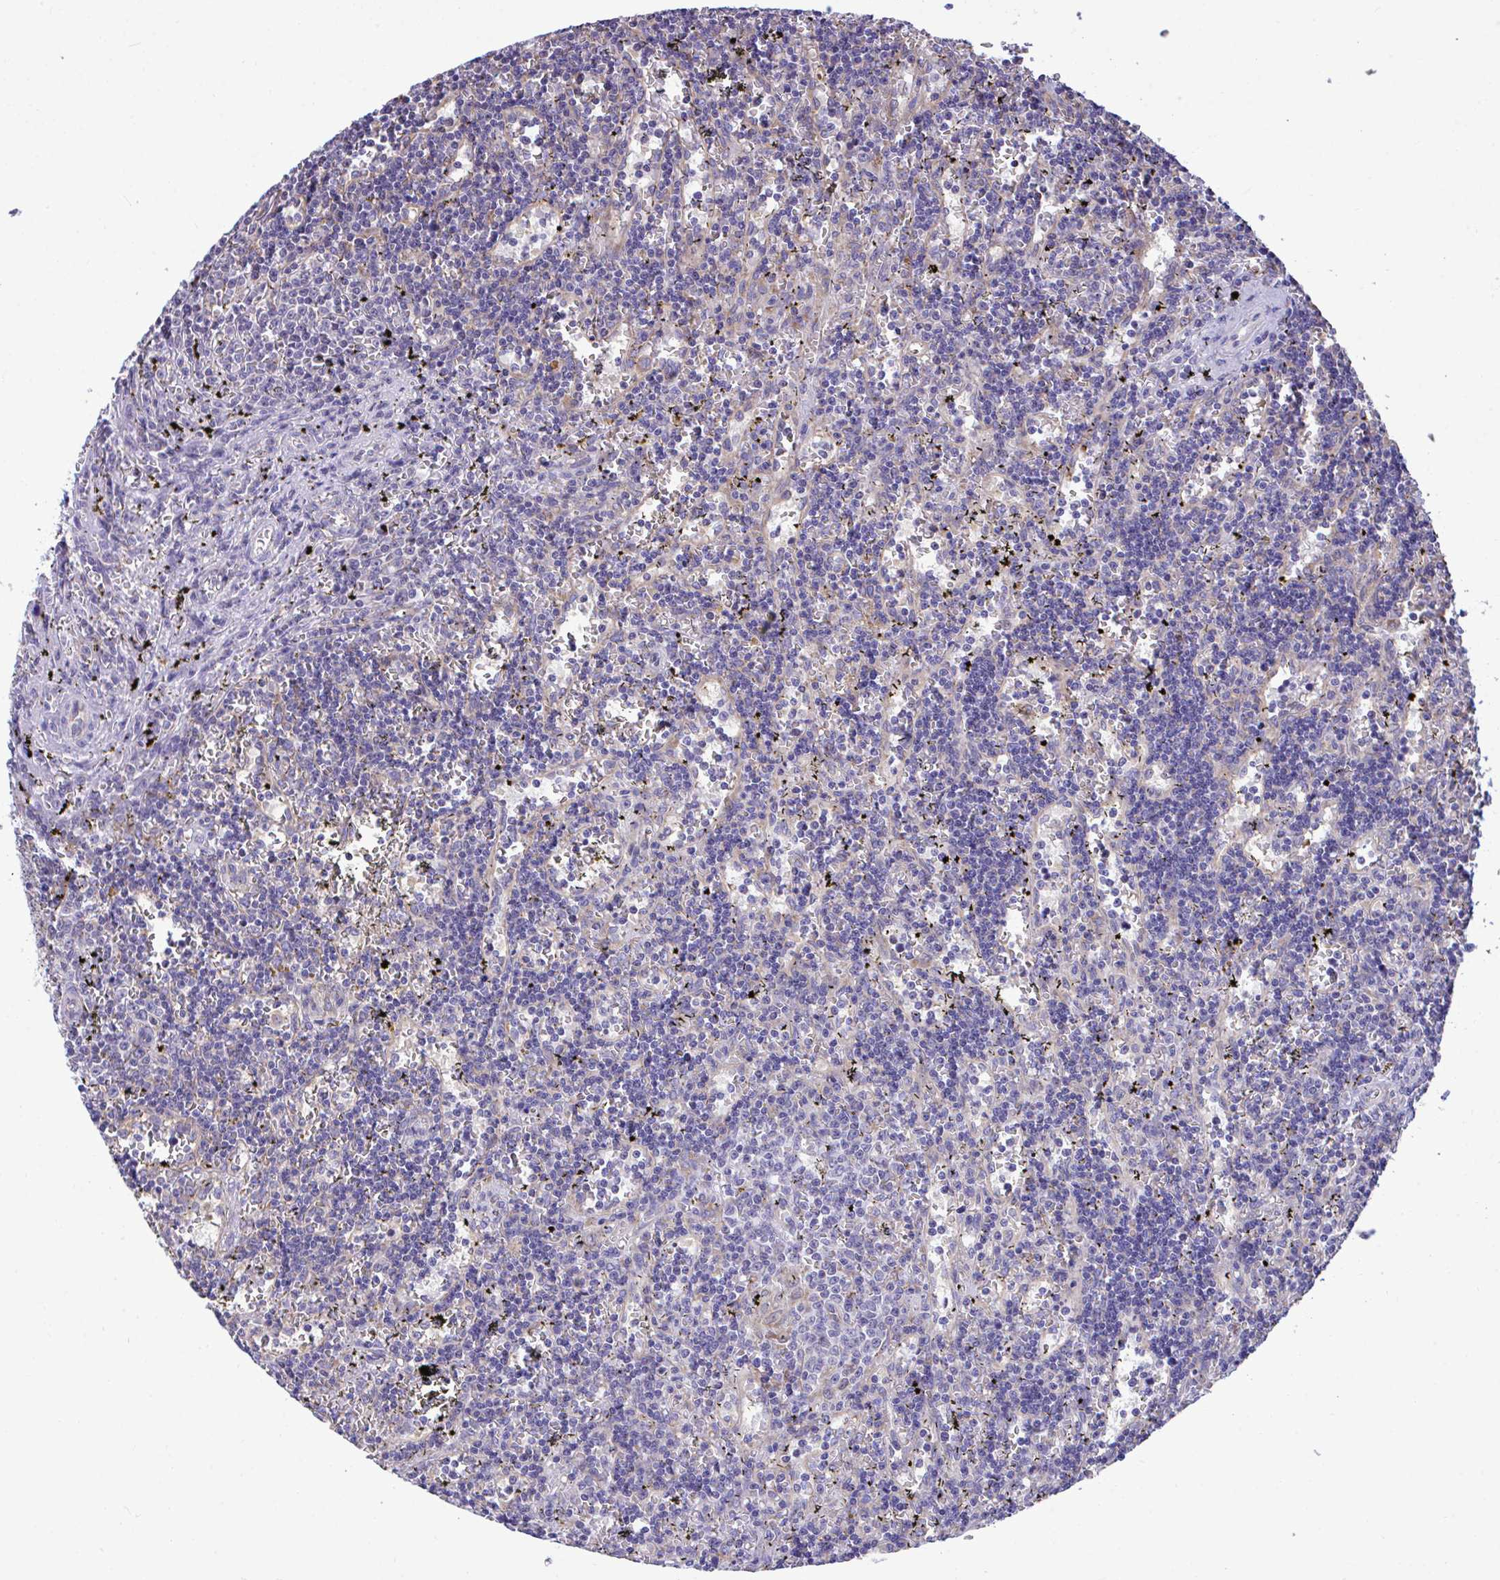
{"staining": {"intensity": "negative", "quantity": "none", "location": "none"}, "tissue": "lymphoma", "cell_type": "Tumor cells", "image_type": "cancer", "snomed": [{"axis": "morphology", "description": "Malignant lymphoma, non-Hodgkin's type, Low grade"}, {"axis": "topography", "description": "Spleen"}], "caption": "Image shows no significant protein staining in tumor cells of lymphoma.", "gene": "PIGK", "patient": {"sex": "male", "age": 60}}